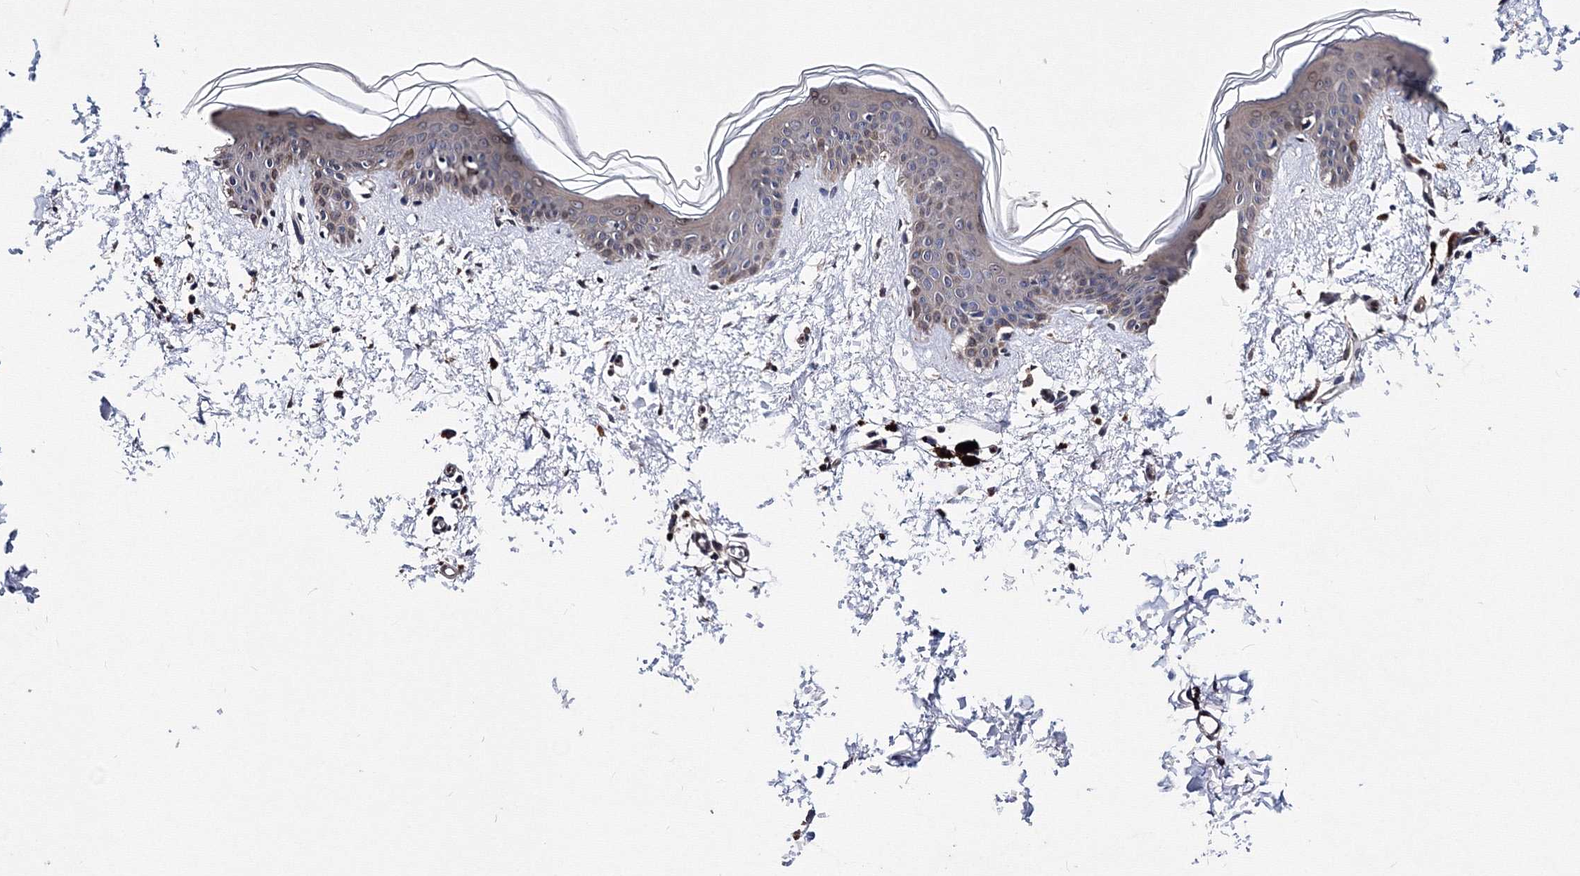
{"staining": {"intensity": "moderate", "quantity": "25%-75%", "location": "cytoplasmic/membranous,nuclear"}, "tissue": "skin", "cell_type": "Fibroblasts", "image_type": "normal", "snomed": [{"axis": "morphology", "description": "Normal tissue, NOS"}, {"axis": "topography", "description": "Skin"}], "caption": "Immunohistochemical staining of unremarkable human skin reveals medium levels of moderate cytoplasmic/membranous,nuclear staining in approximately 25%-75% of fibroblasts.", "gene": "PHYKPL", "patient": {"sex": "female", "age": 46}}